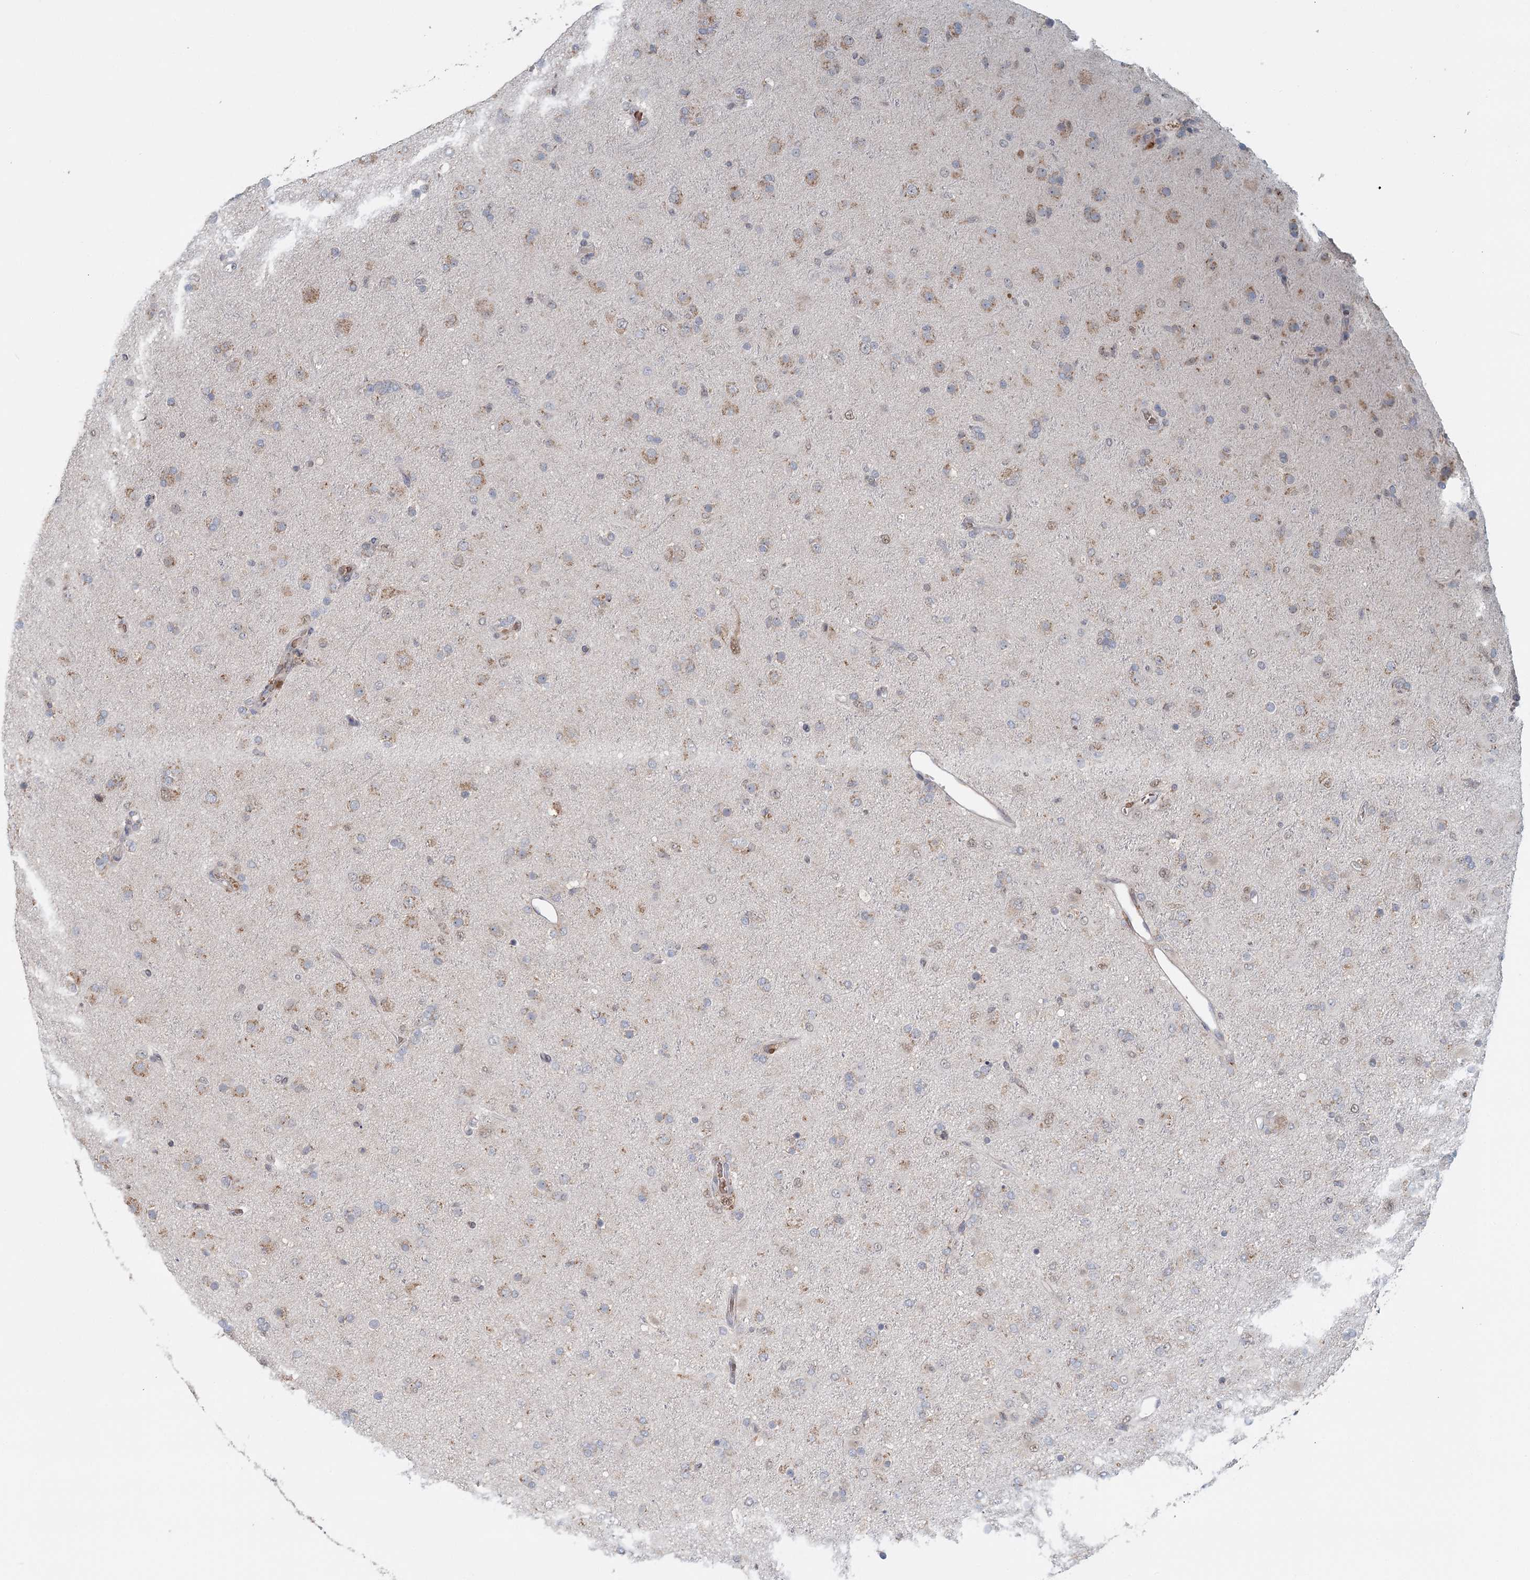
{"staining": {"intensity": "weak", "quantity": "25%-75%", "location": "cytoplasmic/membranous"}, "tissue": "glioma", "cell_type": "Tumor cells", "image_type": "cancer", "snomed": [{"axis": "morphology", "description": "Glioma, malignant, Low grade"}, {"axis": "topography", "description": "Brain"}], "caption": "The micrograph shows a brown stain indicating the presence of a protein in the cytoplasmic/membranous of tumor cells in glioma.", "gene": "ADK", "patient": {"sex": "male", "age": 65}}